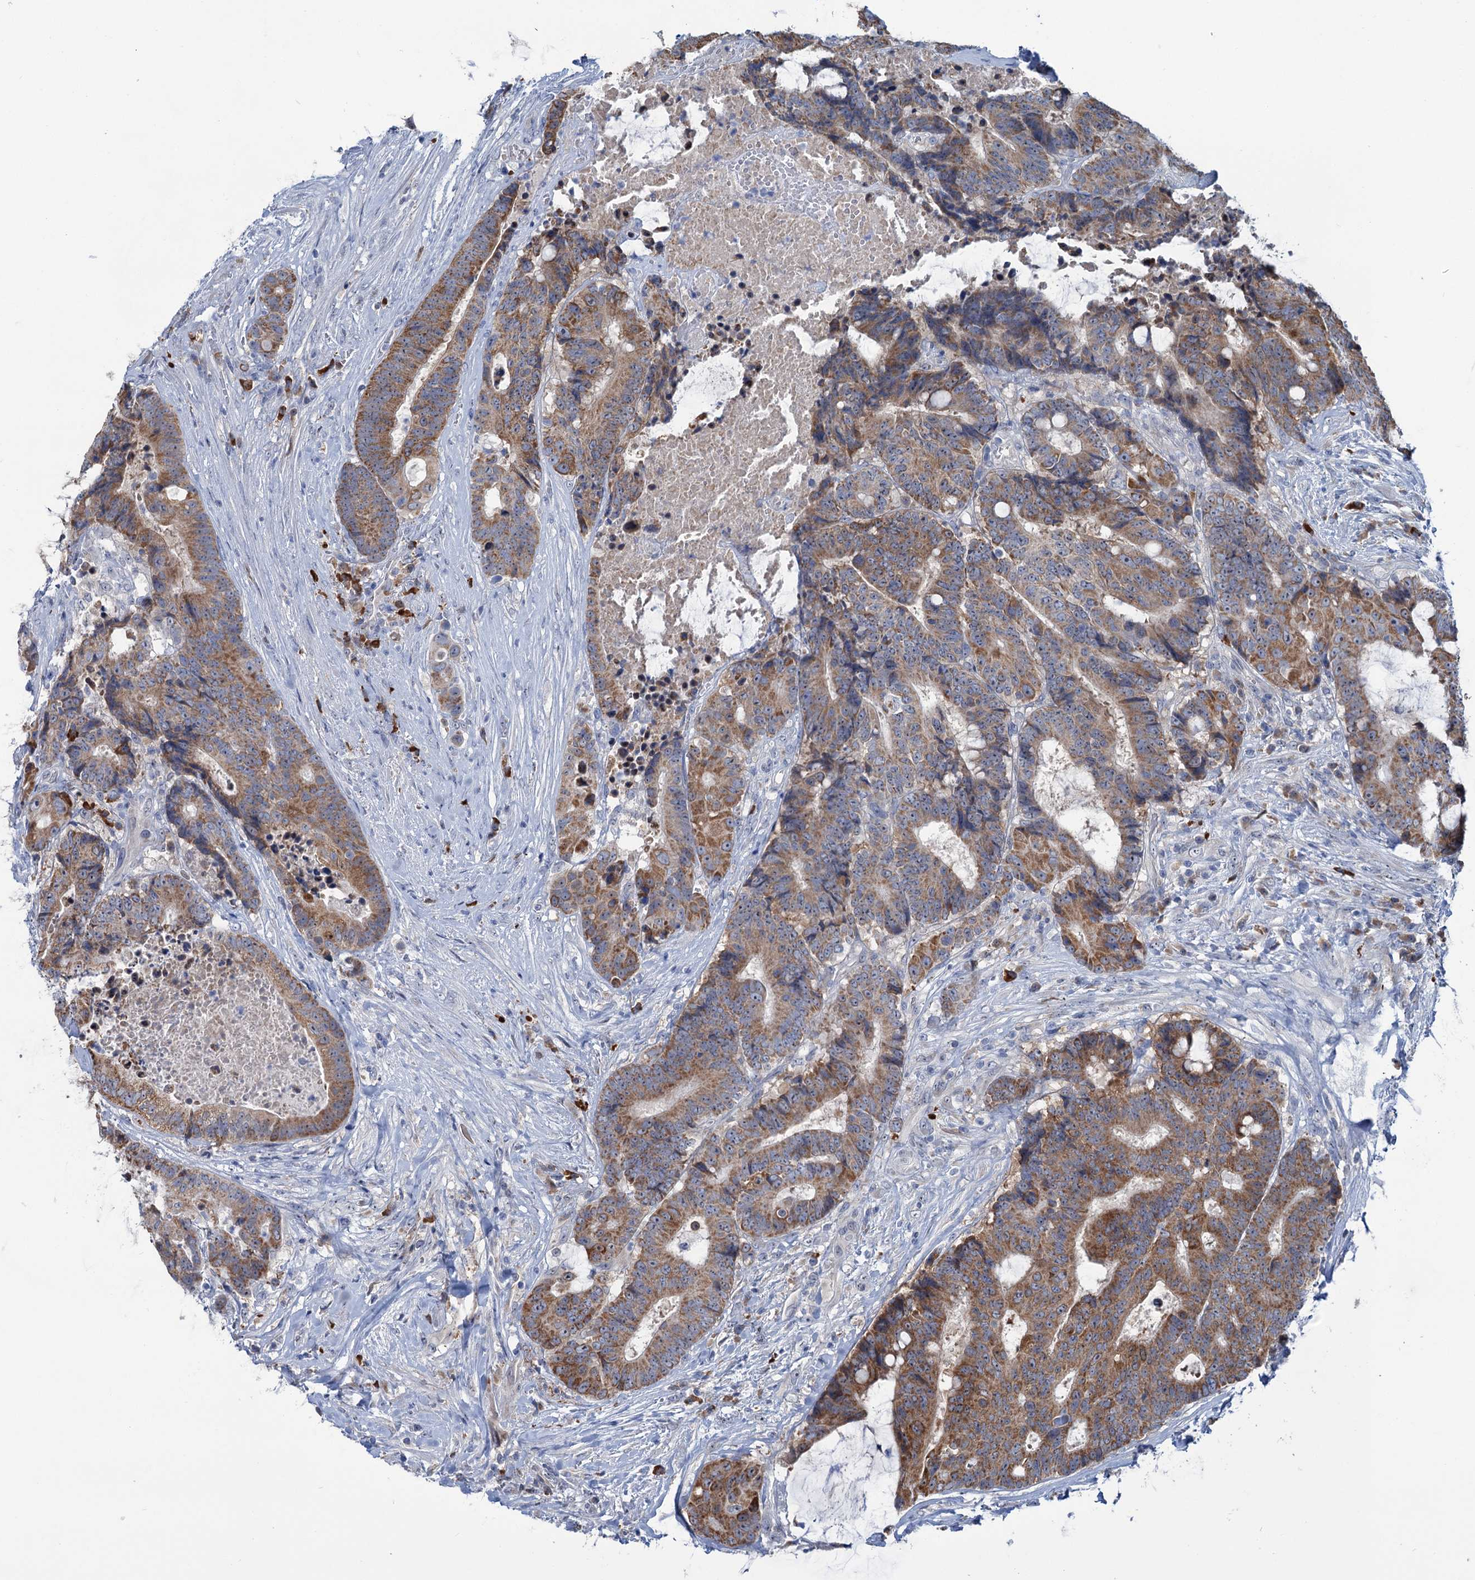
{"staining": {"intensity": "moderate", "quantity": ">75%", "location": "cytoplasmic/membranous"}, "tissue": "colorectal cancer", "cell_type": "Tumor cells", "image_type": "cancer", "snomed": [{"axis": "morphology", "description": "Adenocarcinoma, NOS"}, {"axis": "topography", "description": "Rectum"}], "caption": "DAB (3,3'-diaminobenzidine) immunohistochemical staining of human colorectal cancer shows moderate cytoplasmic/membranous protein positivity in approximately >75% of tumor cells.", "gene": "LPIN1", "patient": {"sex": "male", "age": 69}}